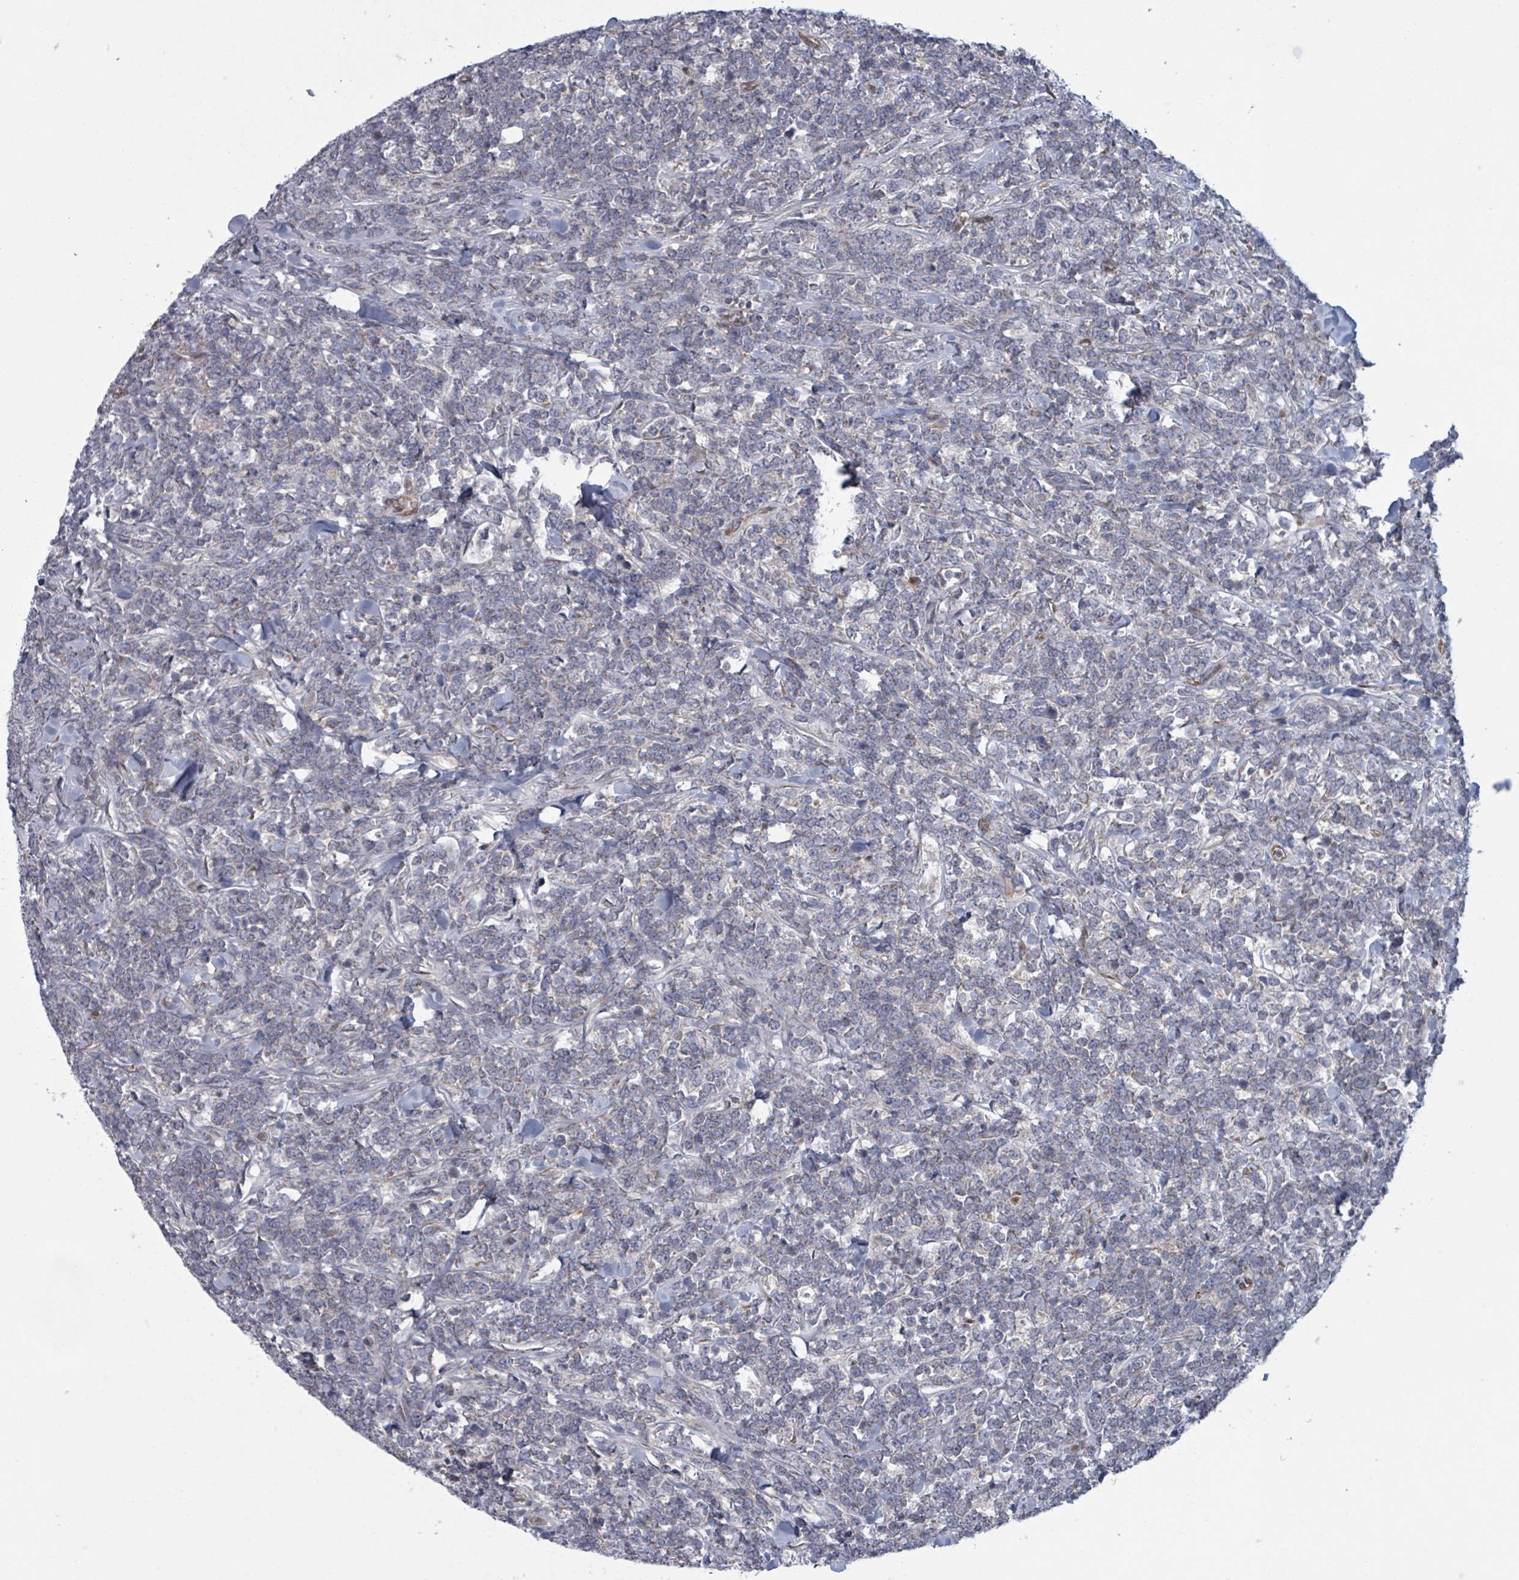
{"staining": {"intensity": "negative", "quantity": "none", "location": "none"}, "tissue": "lymphoma", "cell_type": "Tumor cells", "image_type": "cancer", "snomed": [{"axis": "morphology", "description": "Malignant lymphoma, non-Hodgkin's type, High grade"}, {"axis": "topography", "description": "Small intestine"}, {"axis": "topography", "description": "Colon"}], "caption": "A photomicrograph of human high-grade malignant lymphoma, non-Hodgkin's type is negative for staining in tumor cells.", "gene": "FKBP1A", "patient": {"sex": "male", "age": 8}}